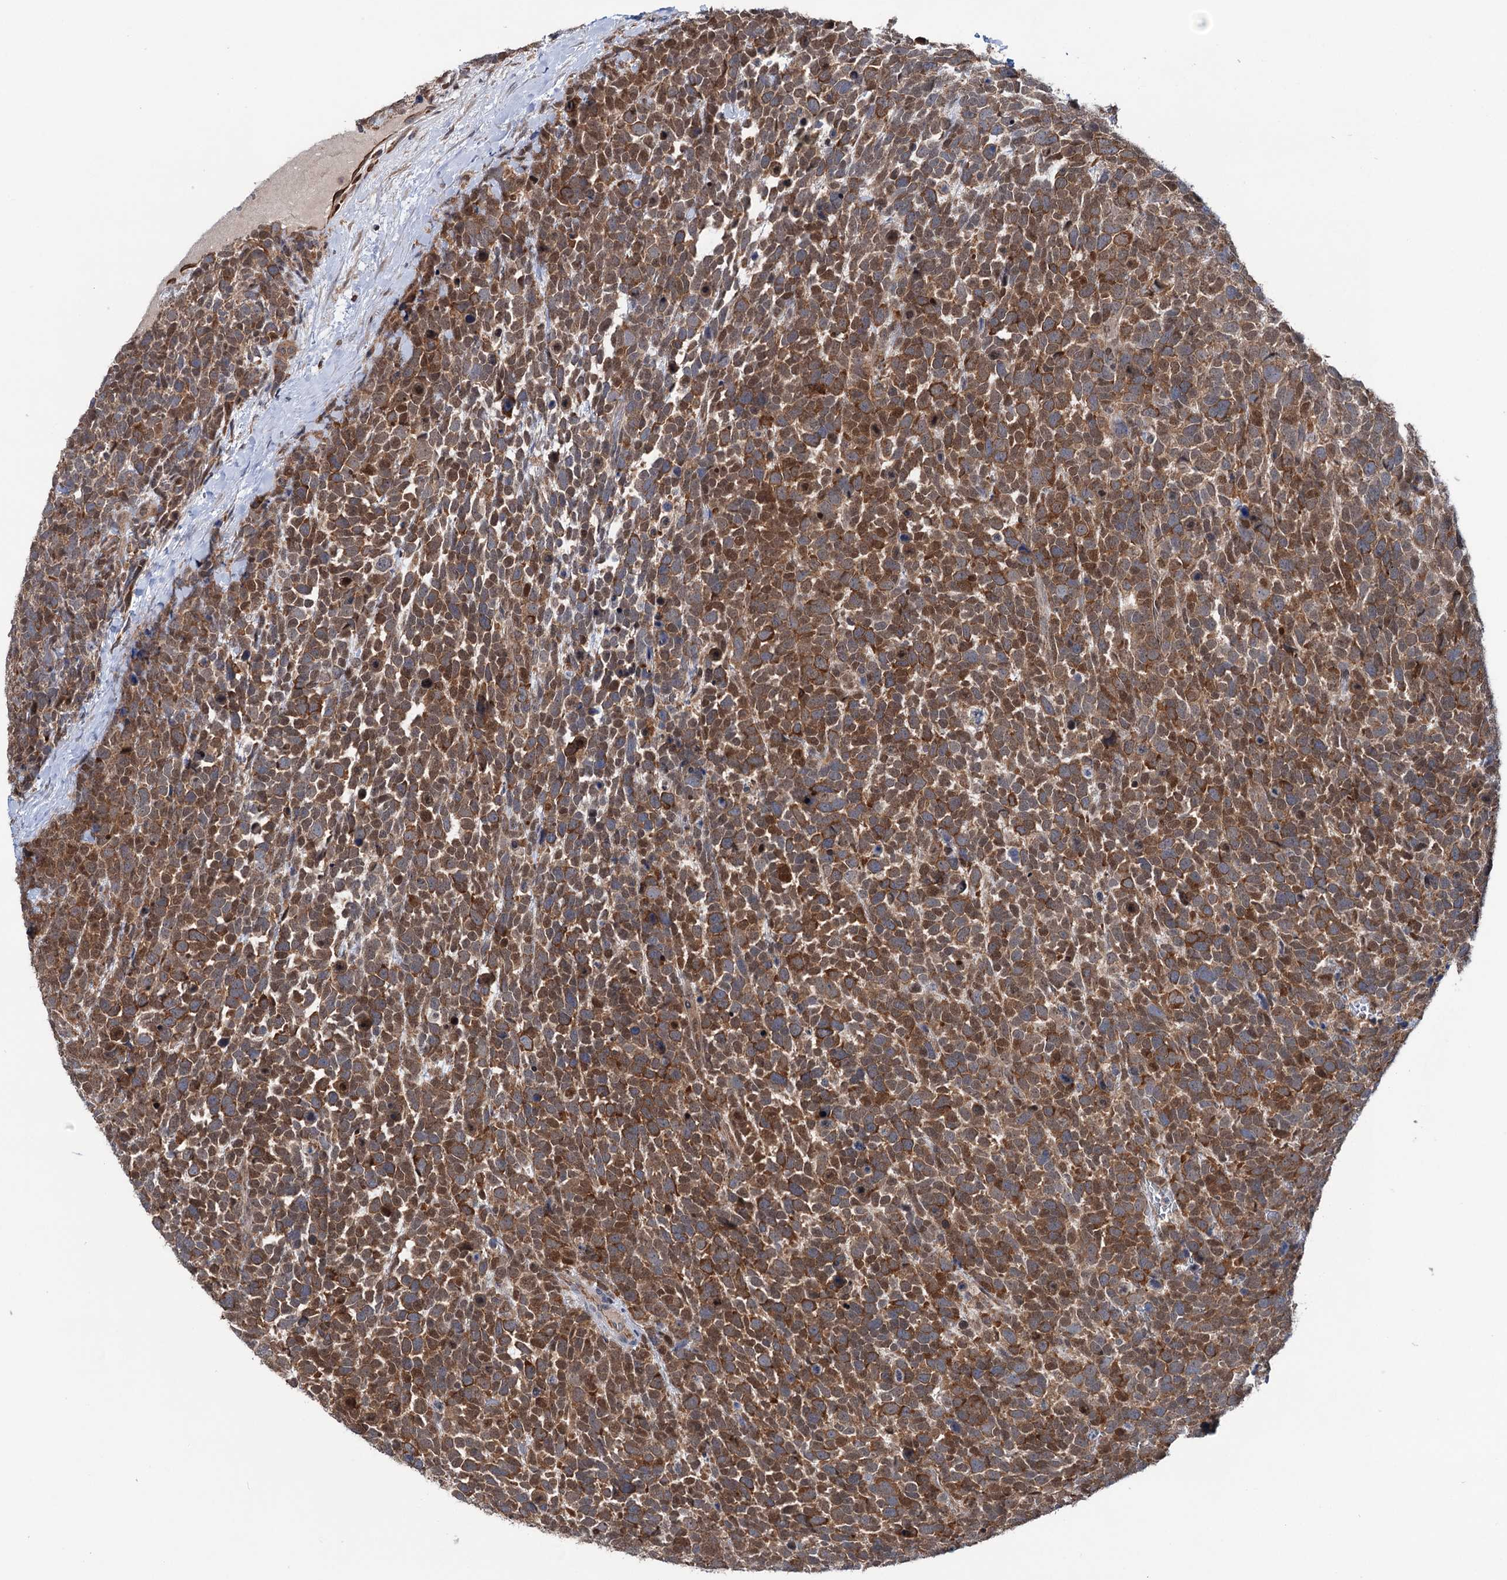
{"staining": {"intensity": "strong", "quantity": "25%-75%", "location": "cytoplasmic/membranous"}, "tissue": "urothelial cancer", "cell_type": "Tumor cells", "image_type": "cancer", "snomed": [{"axis": "morphology", "description": "Urothelial carcinoma, High grade"}, {"axis": "topography", "description": "Urinary bladder"}], "caption": "Immunohistochemical staining of human urothelial cancer exhibits high levels of strong cytoplasmic/membranous protein expression in about 25%-75% of tumor cells. (DAB (3,3'-diaminobenzidine) IHC with brightfield microscopy, high magnification).", "gene": "NCAPD2", "patient": {"sex": "female", "age": 82}}